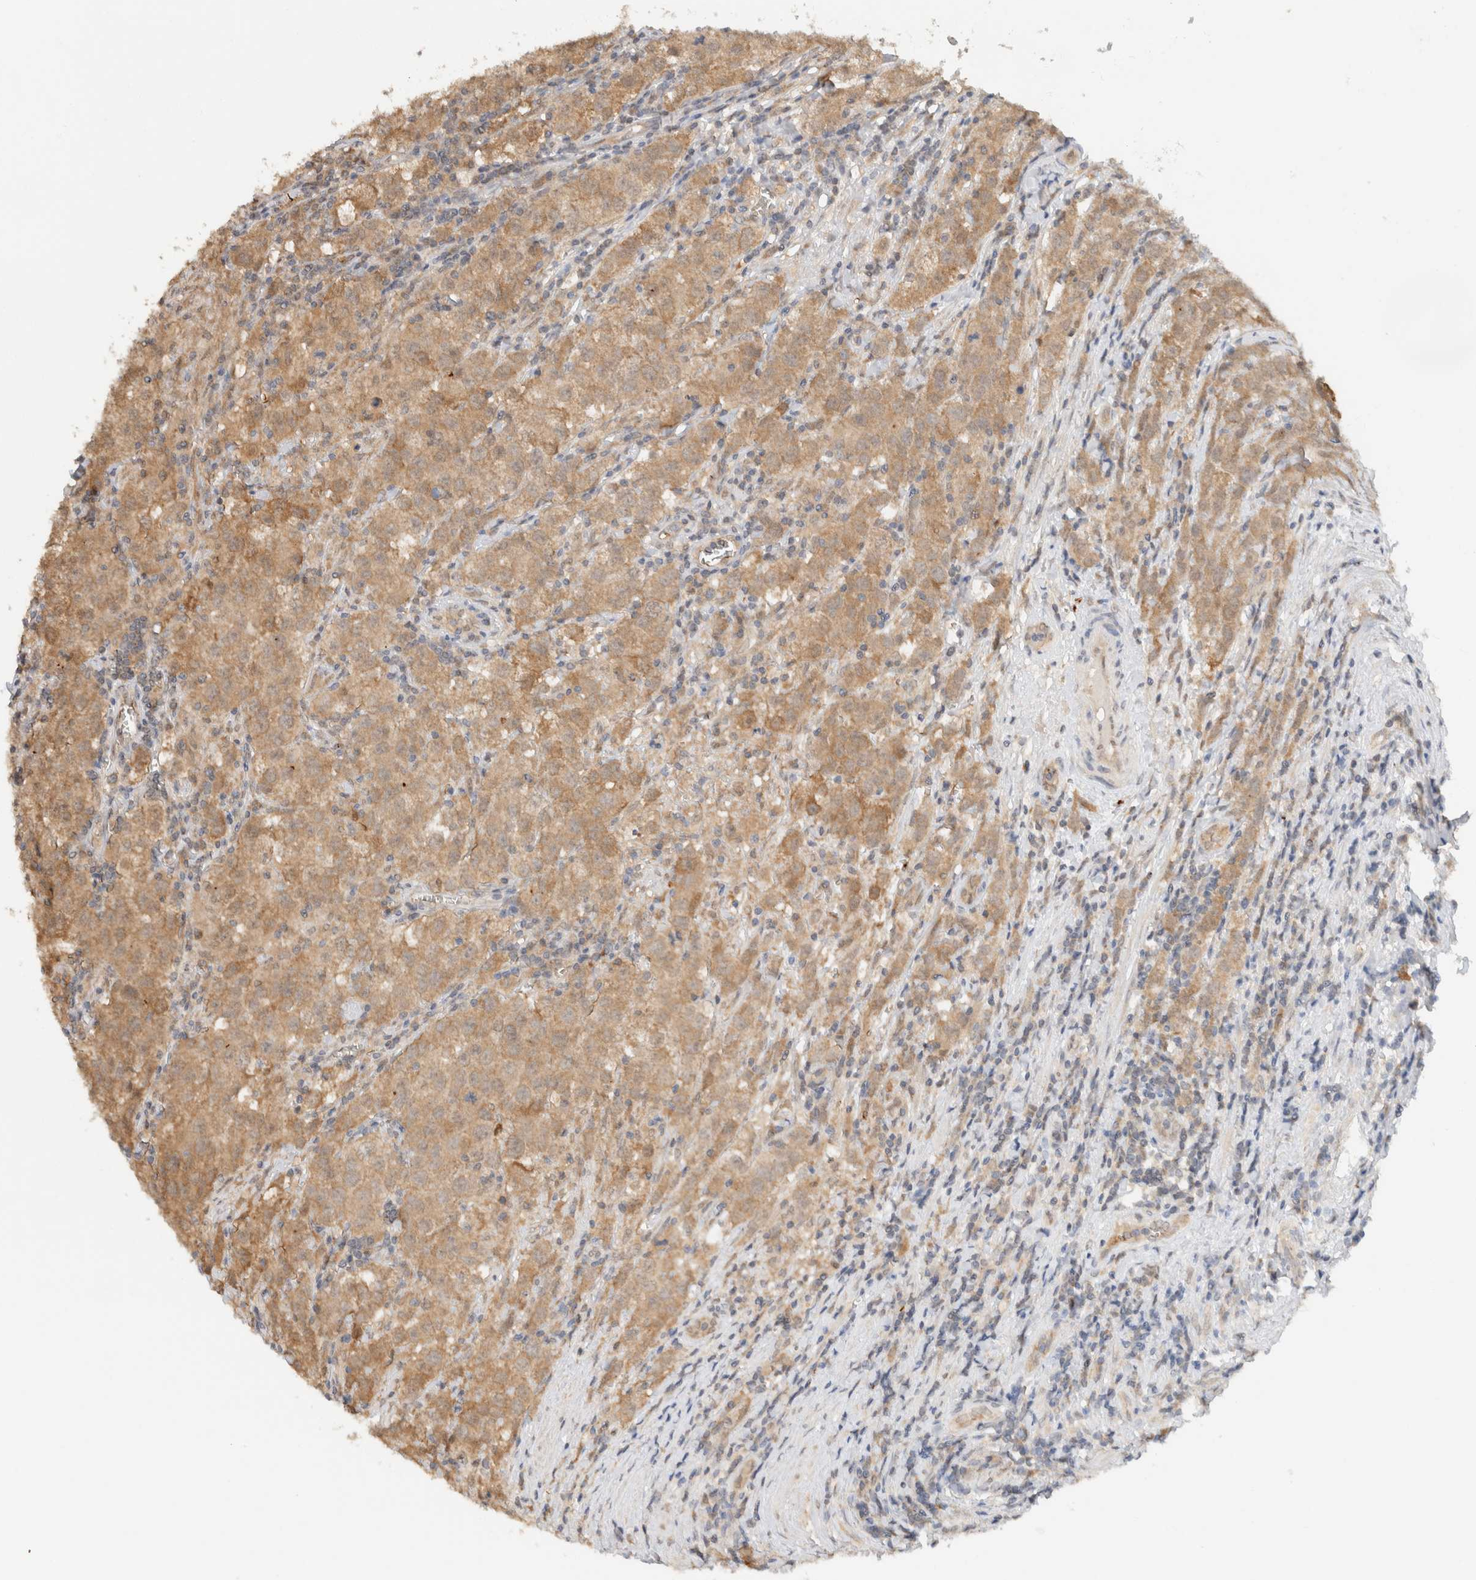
{"staining": {"intensity": "moderate", "quantity": ">75%", "location": "cytoplasmic/membranous"}, "tissue": "testis cancer", "cell_type": "Tumor cells", "image_type": "cancer", "snomed": [{"axis": "morphology", "description": "Seminoma, NOS"}, {"axis": "morphology", "description": "Carcinoma, Embryonal, NOS"}, {"axis": "topography", "description": "Testis"}], "caption": "Protein staining of testis cancer (seminoma) tissue reveals moderate cytoplasmic/membranous expression in about >75% of tumor cells.", "gene": "CA13", "patient": {"sex": "male", "age": 43}}